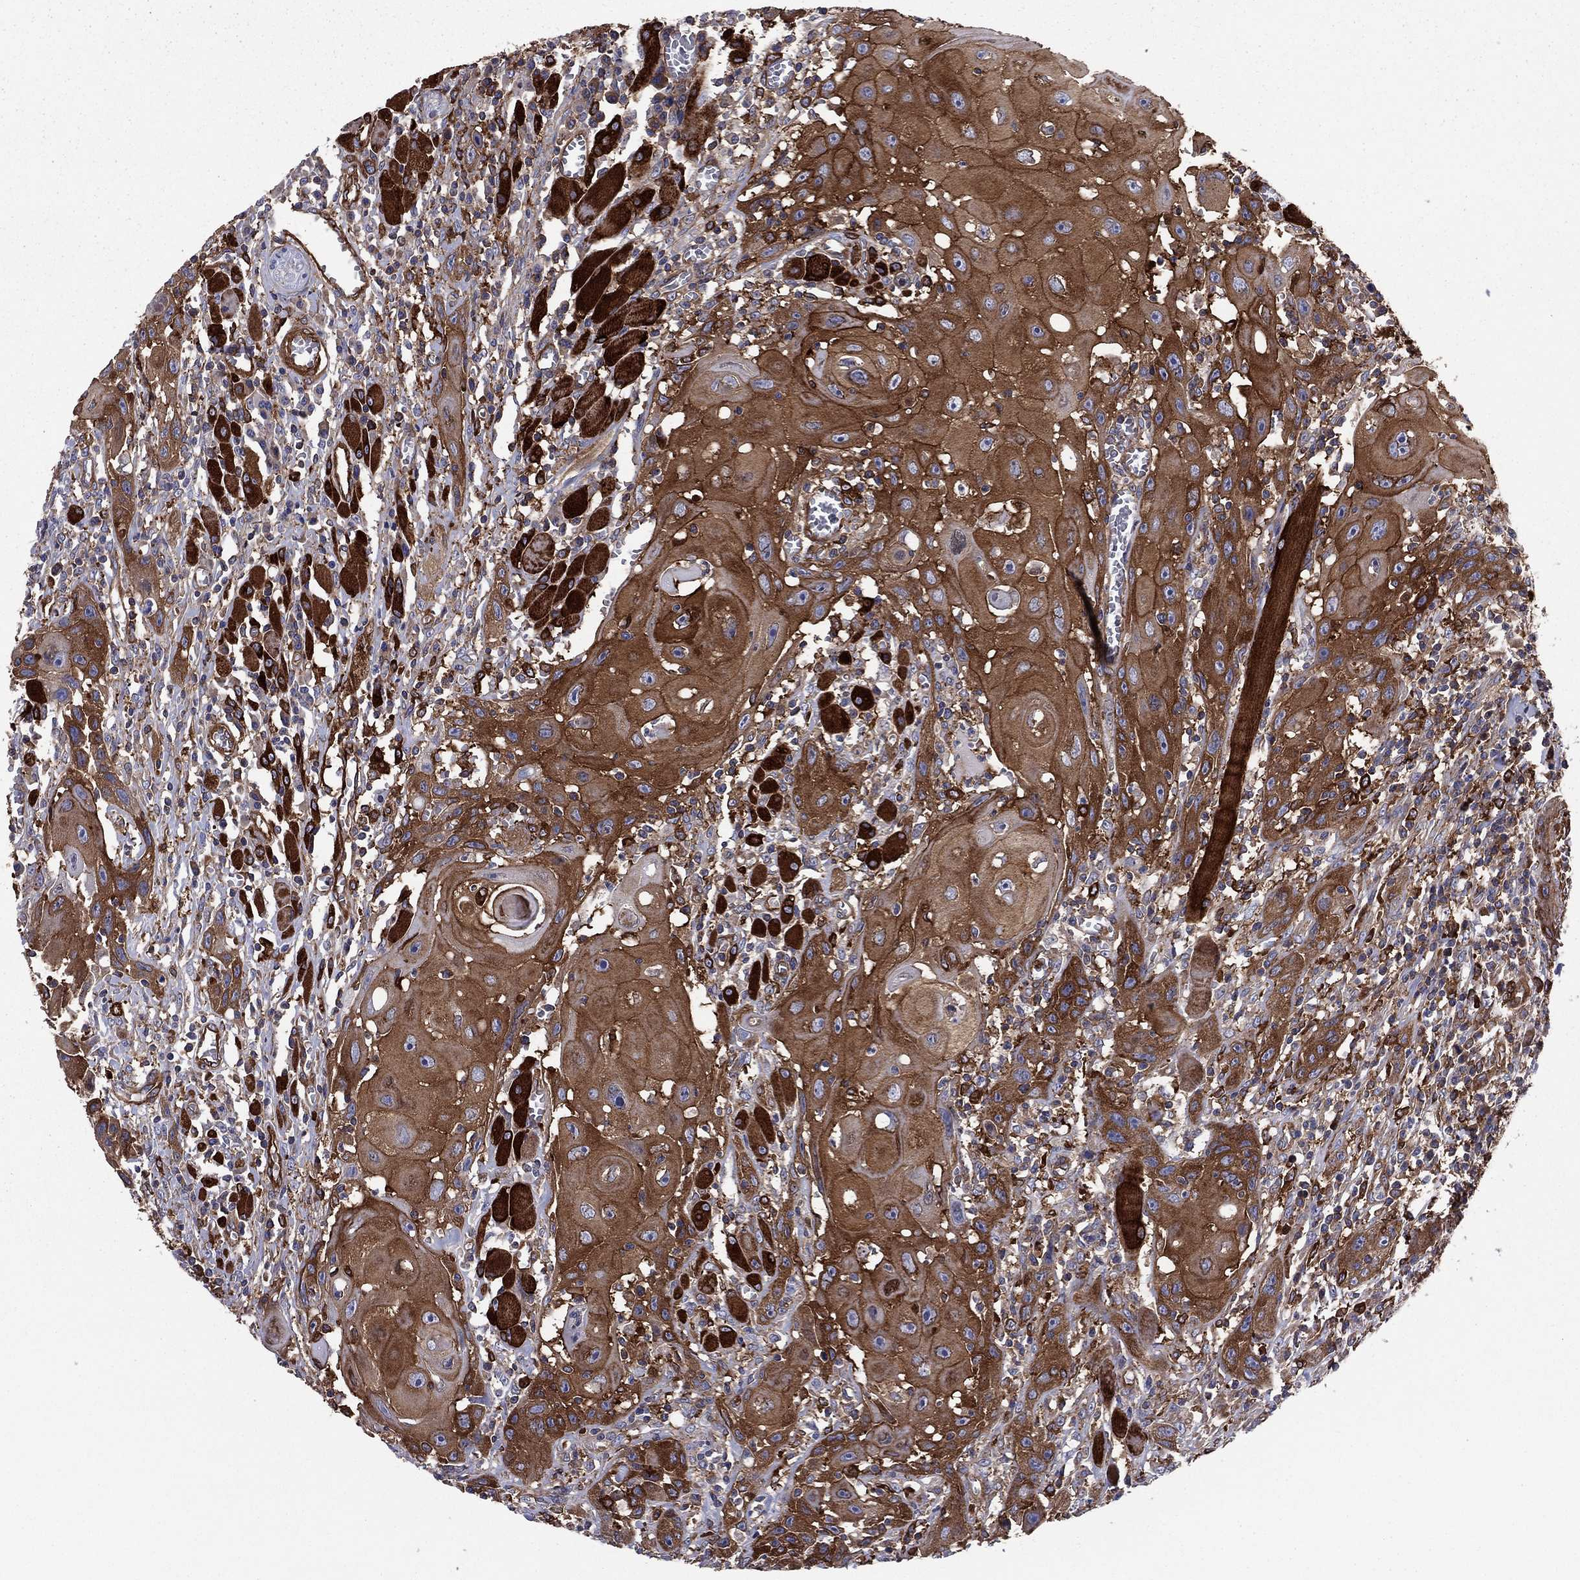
{"staining": {"intensity": "strong", "quantity": ">75%", "location": "cytoplasmic/membranous"}, "tissue": "head and neck cancer", "cell_type": "Tumor cells", "image_type": "cancer", "snomed": [{"axis": "morphology", "description": "Normal tissue, NOS"}, {"axis": "morphology", "description": "Squamous cell carcinoma, NOS"}, {"axis": "topography", "description": "Oral tissue"}, {"axis": "topography", "description": "Head-Neck"}], "caption": "IHC (DAB (3,3'-diaminobenzidine)) staining of human head and neck squamous cell carcinoma reveals strong cytoplasmic/membranous protein staining in approximately >75% of tumor cells. (Stains: DAB in brown, nuclei in blue, Microscopy: brightfield microscopy at high magnification).", "gene": "EHBP1L1", "patient": {"sex": "male", "age": 71}}